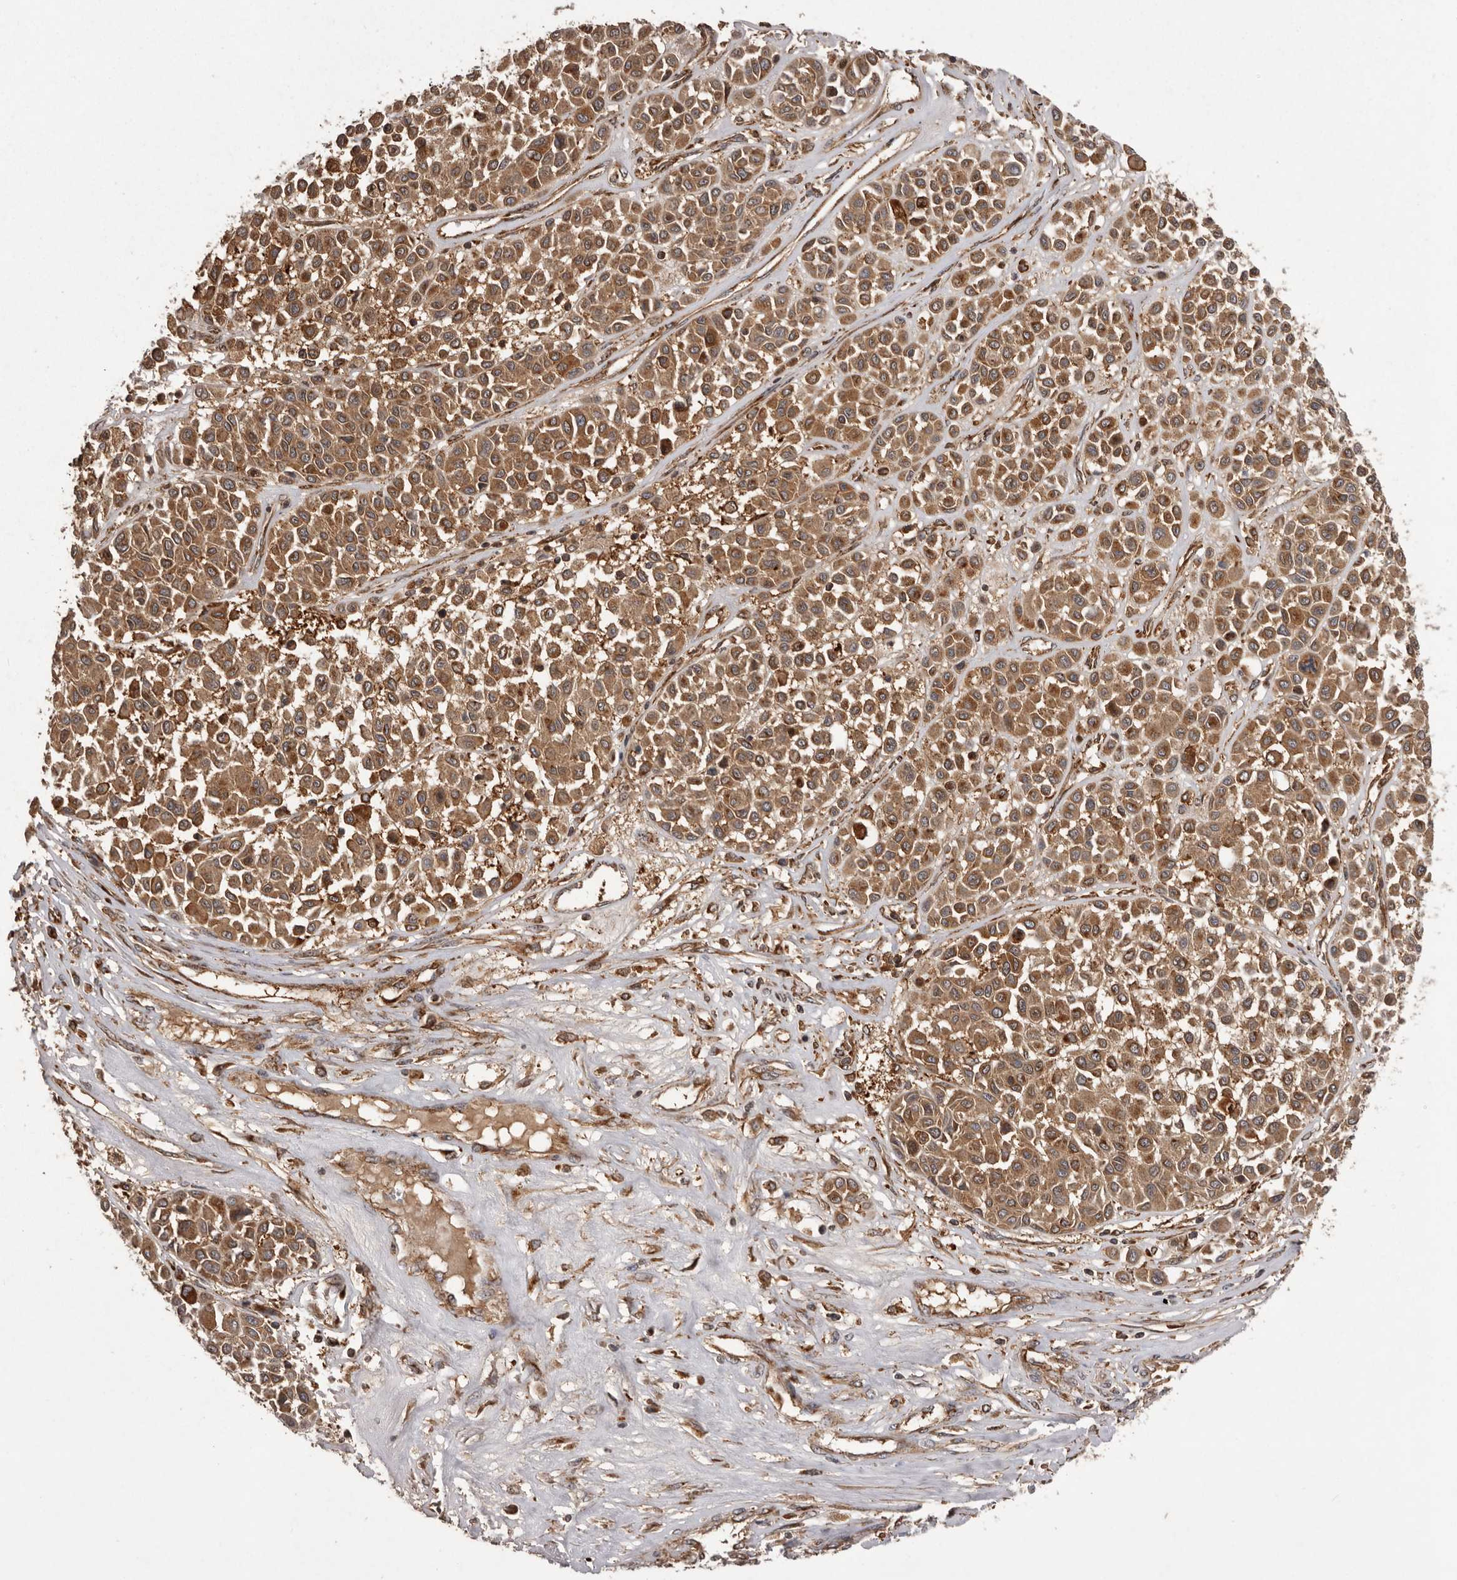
{"staining": {"intensity": "moderate", "quantity": ">75%", "location": "cytoplasmic/membranous"}, "tissue": "melanoma", "cell_type": "Tumor cells", "image_type": "cancer", "snomed": [{"axis": "morphology", "description": "Malignant melanoma, Metastatic site"}, {"axis": "topography", "description": "Soft tissue"}], "caption": "The photomicrograph demonstrates immunohistochemical staining of melanoma. There is moderate cytoplasmic/membranous expression is seen in approximately >75% of tumor cells.", "gene": "SLC22A3", "patient": {"sex": "male", "age": 41}}